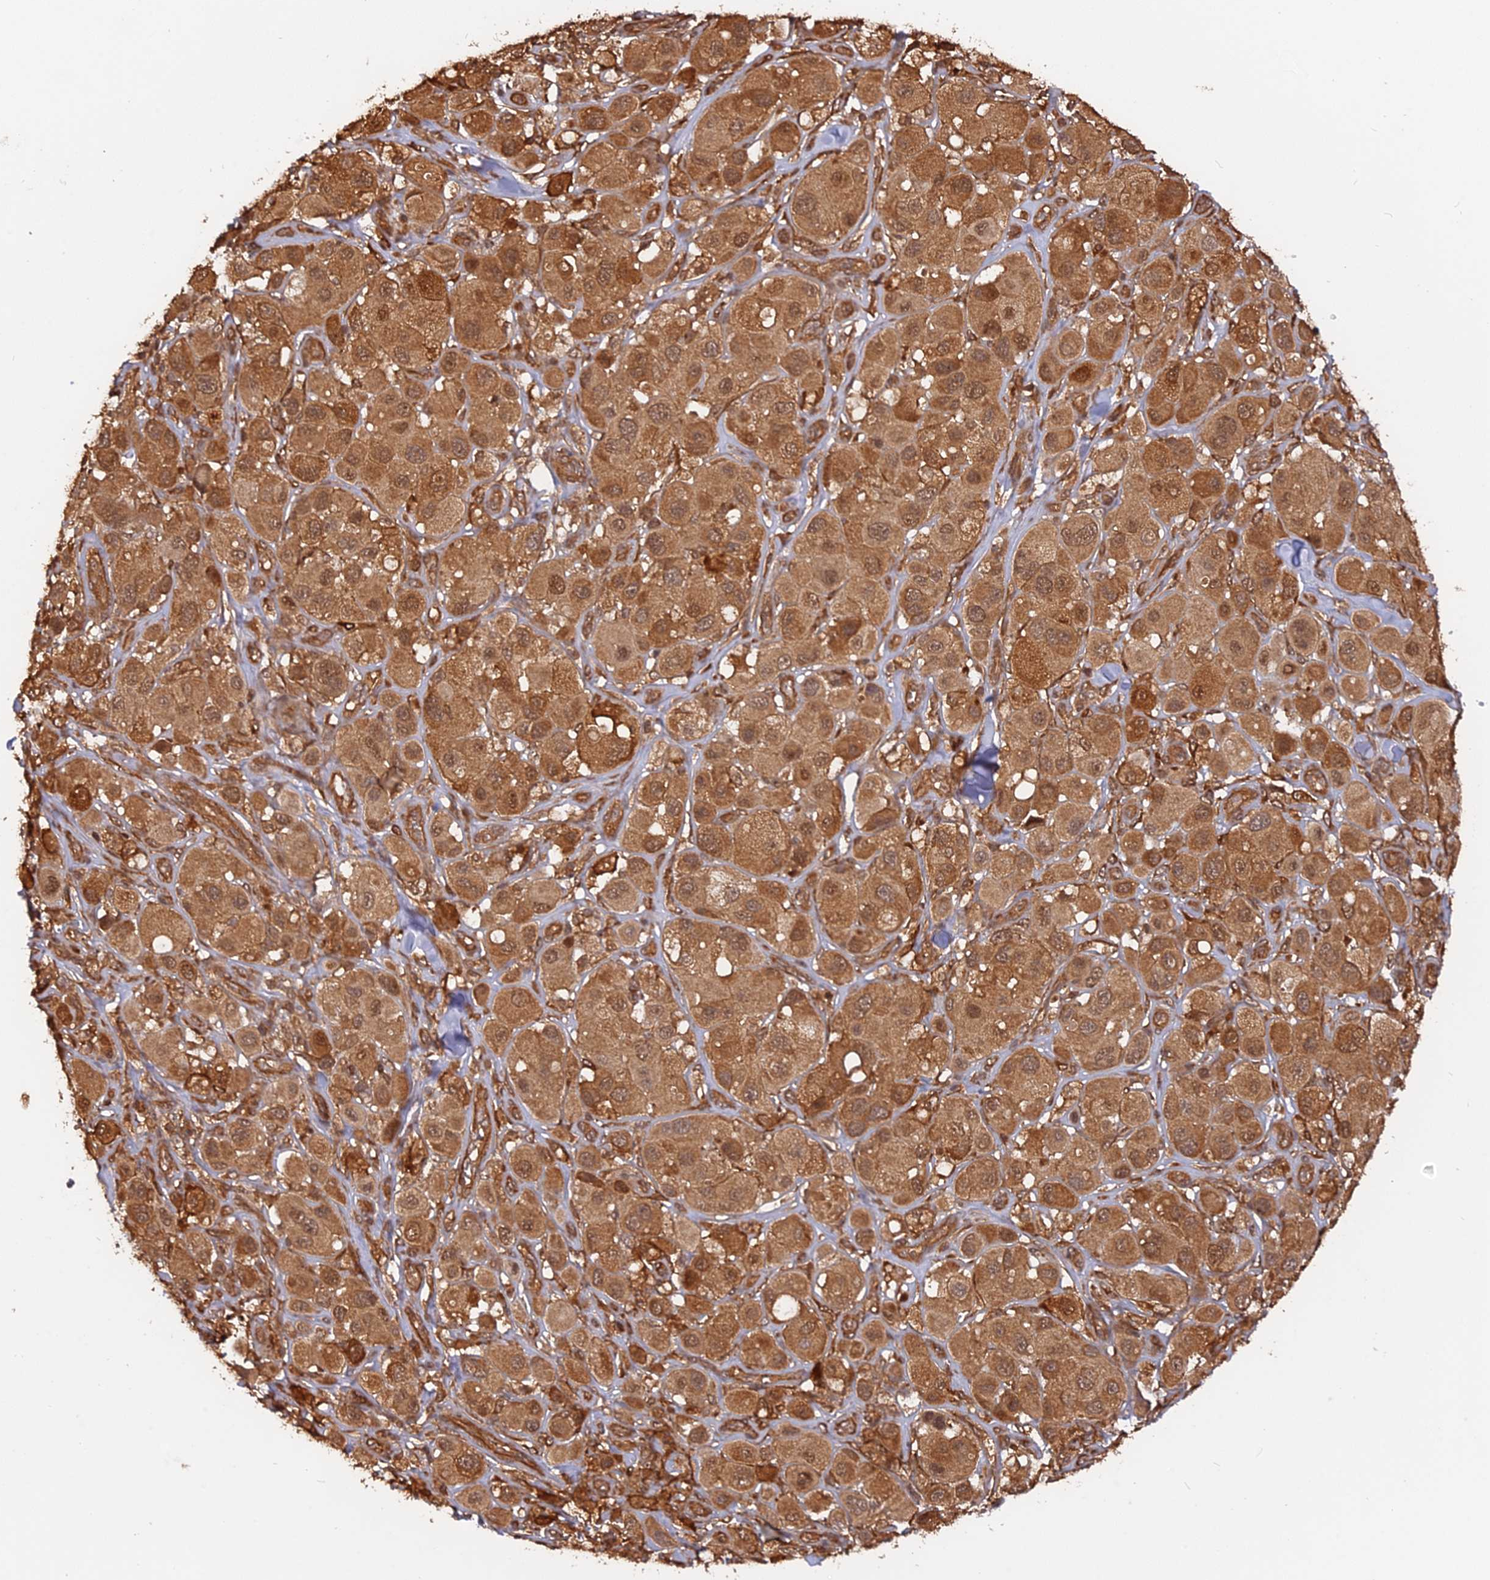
{"staining": {"intensity": "moderate", "quantity": ">75%", "location": "cytoplasmic/membranous,nuclear"}, "tissue": "melanoma", "cell_type": "Tumor cells", "image_type": "cancer", "snomed": [{"axis": "morphology", "description": "Malignant melanoma, Metastatic site"}, {"axis": "topography", "description": "Skin"}], "caption": "An immunohistochemistry (IHC) photomicrograph of neoplastic tissue is shown. Protein staining in brown shows moderate cytoplasmic/membranous and nuclear positivity in melanoma within tumor cells.", "gene": "CCDC174", "patient": {"sex": "male", "age": 41}}